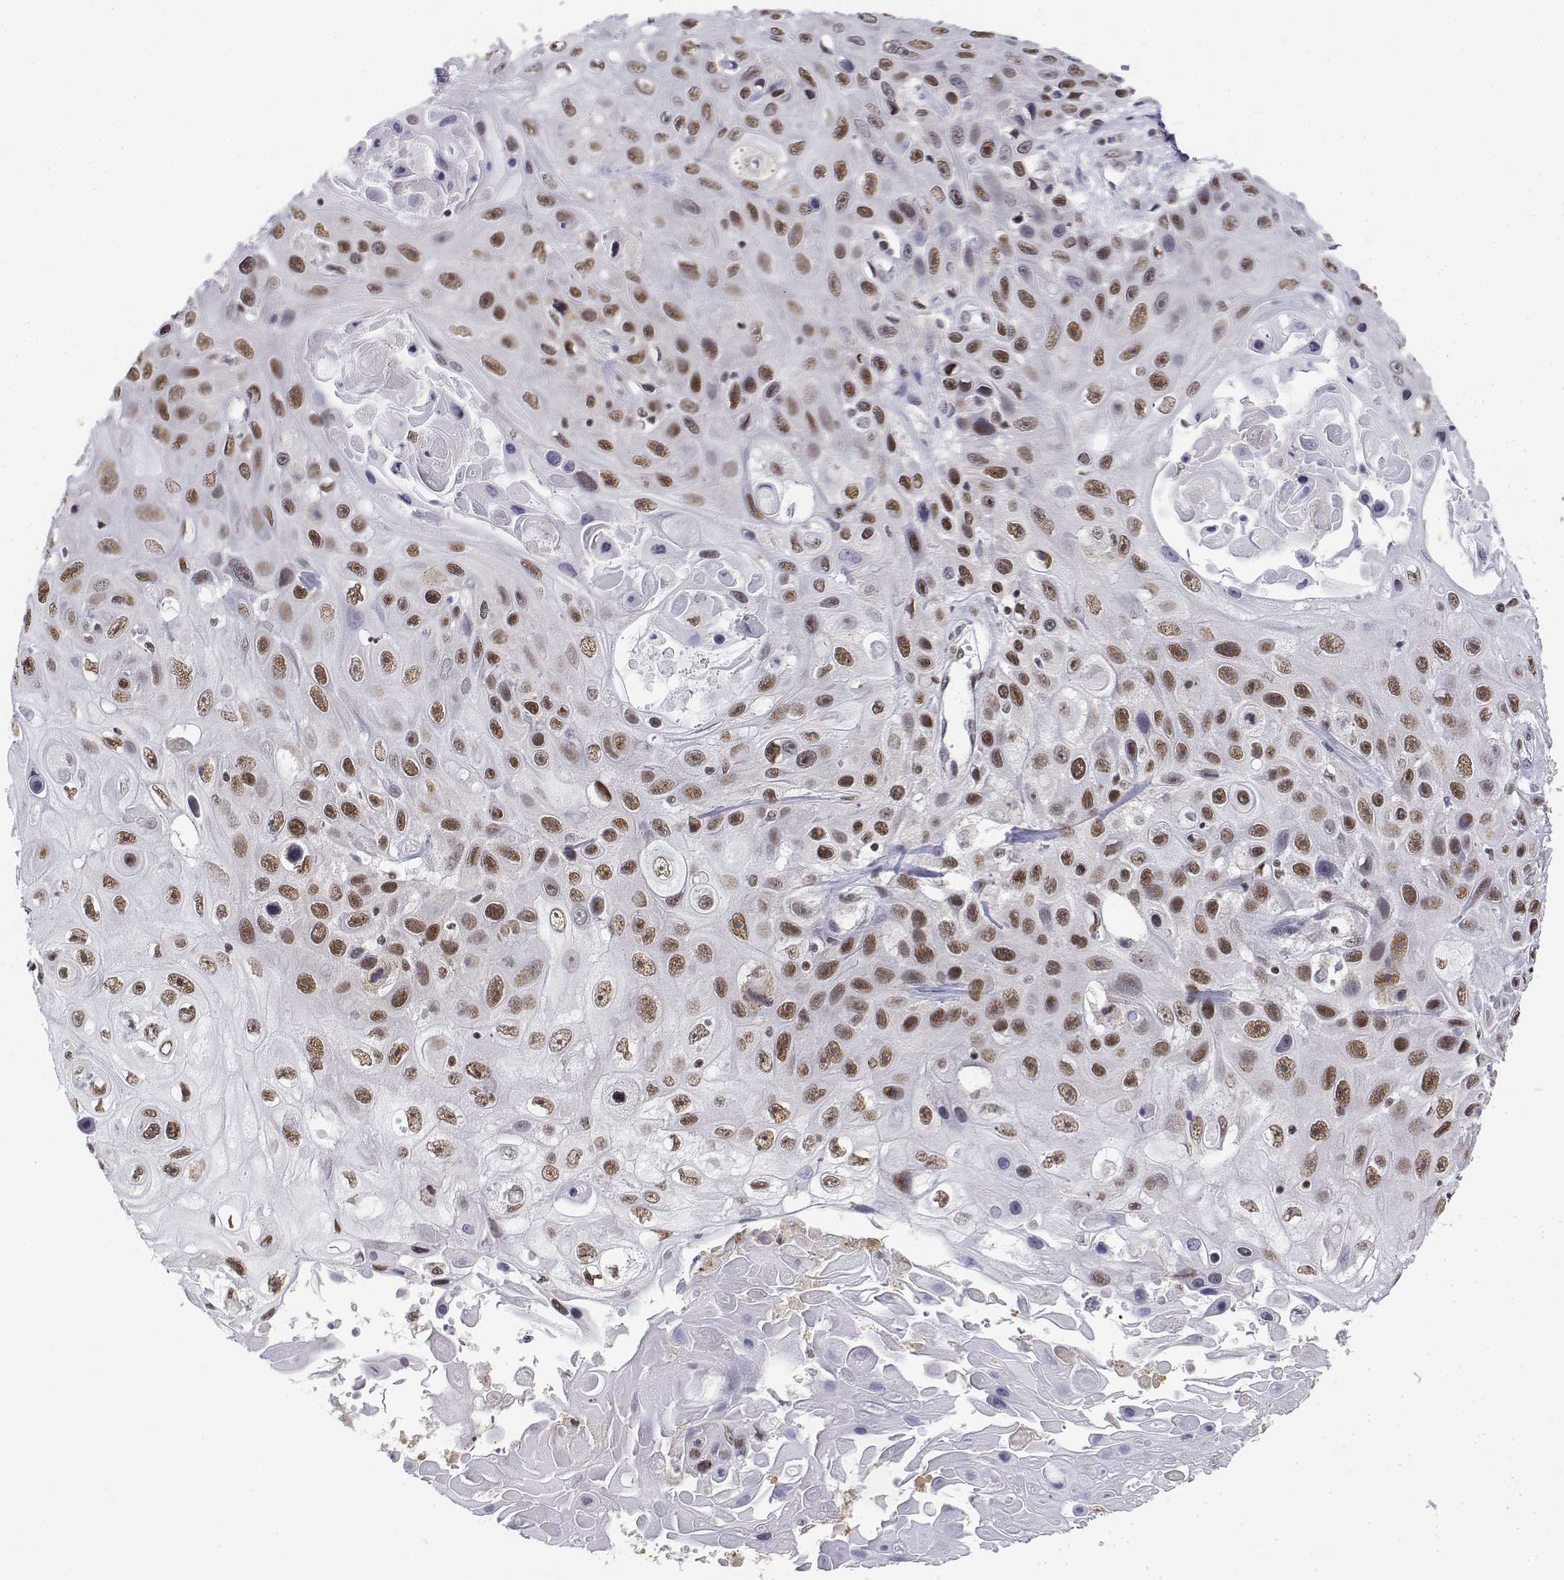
{"staining": {"intensity": "moderate", "quantity": ">75%", "location": "nuclear"}, "tissue": "skin cancer", "cell_type": "Tumor cells", "image_type": "cancer", "snomed": [{"axis": "morphology", "description": "Squamous cell carcinoma, NOS"}, {"axis": "topography", "description": "Skin"}], "caption": "Skin squamous cell carcinoma stained with a brown dye shows moderate nuclear positive positivity in approximately >75% of tumor cells.", "gene": "SETD1A", "patient": {"sex": "male", "age": 82}}